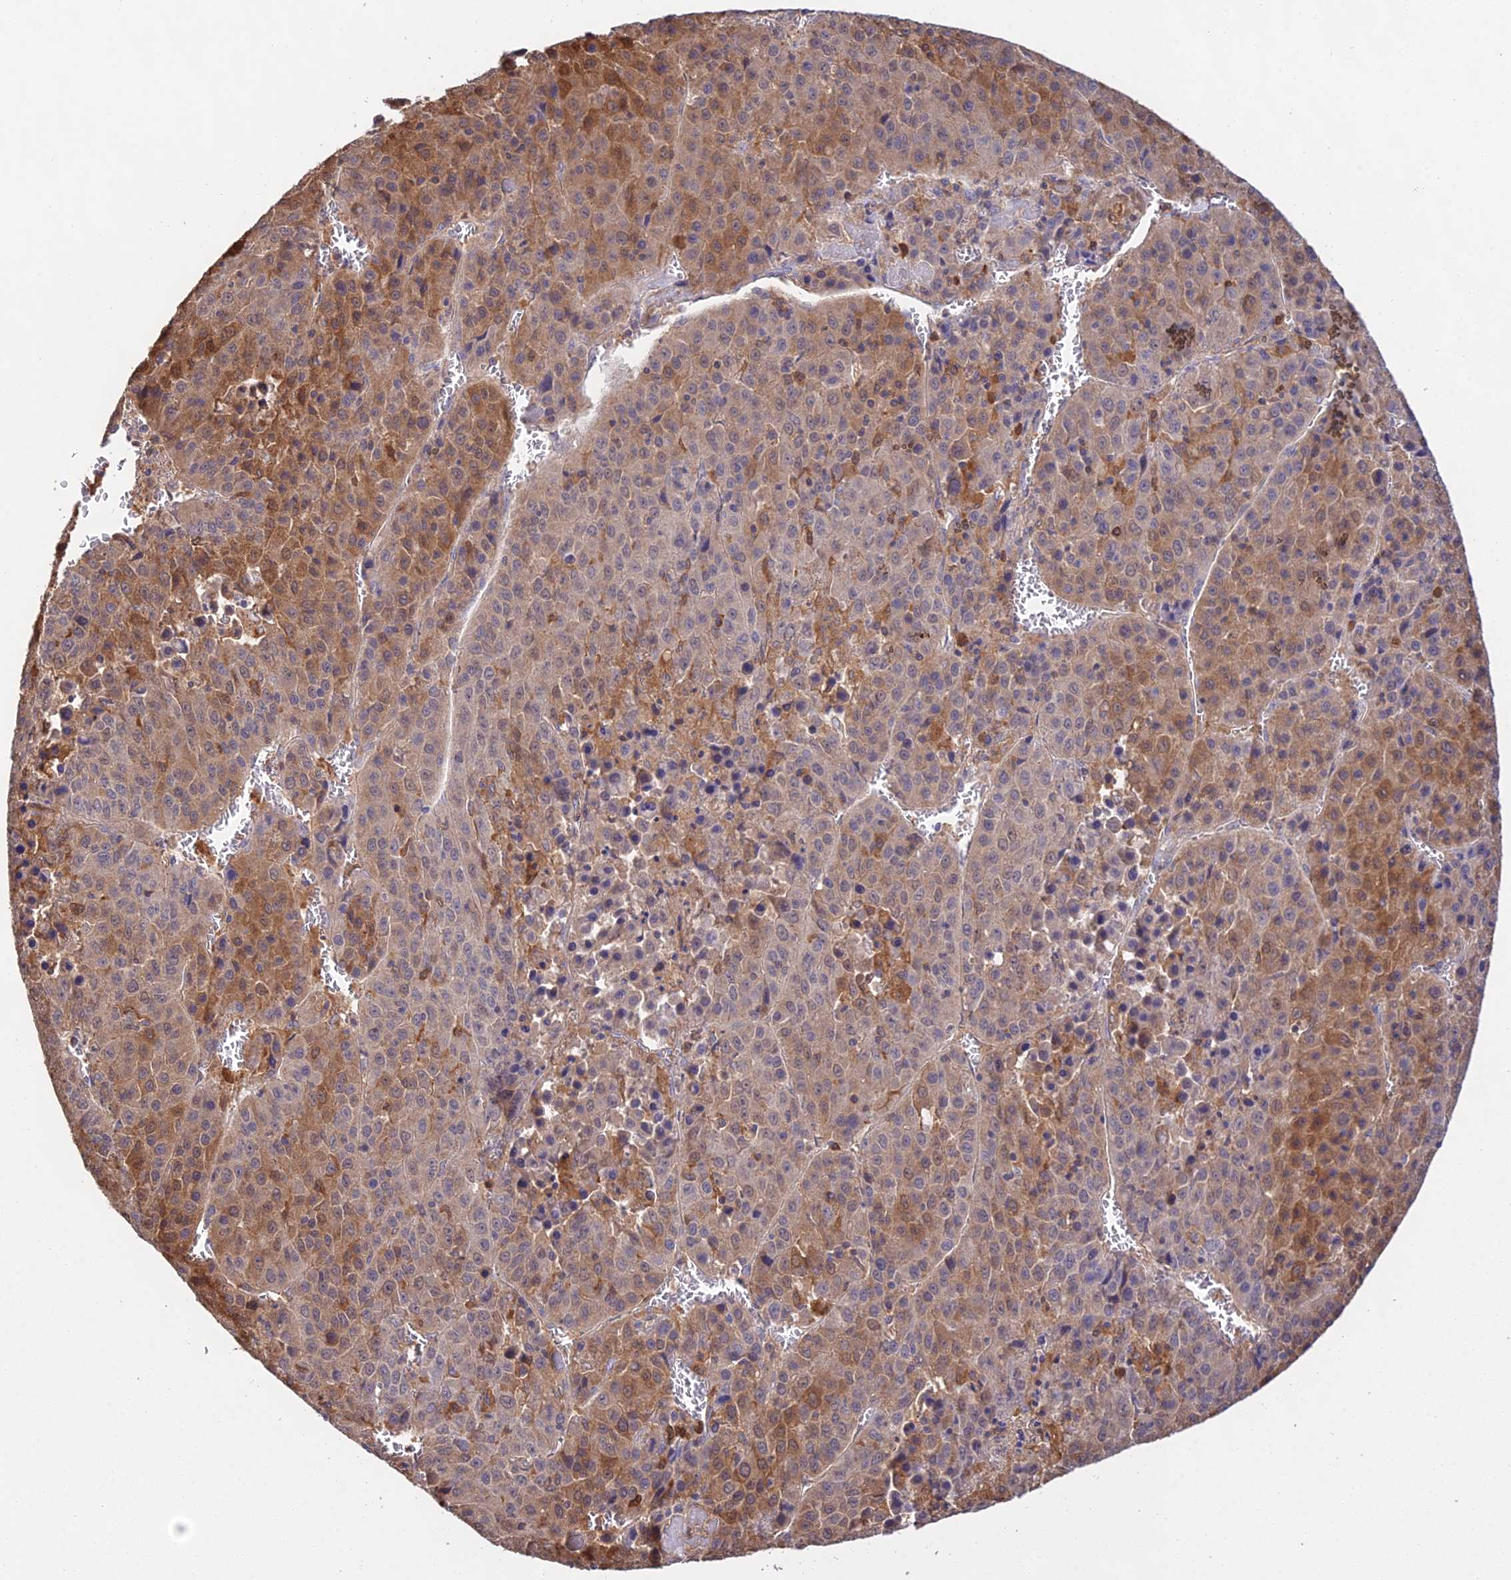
{"staining": {"intensity": "moderate", "quantity": ">75%", "location": "cytoplasmic/membranous"}, "tissue": "liver cancer", "cell_type": "Tumor cells", "image_type": "cancer", "snomed": [{"axis": "morphology", "description": "Carcinoma, Hepatocellular, NOS"}, {"axis": "topography", "description": "Liver"}], "caption": "Immunohistochemistry (IHC) (DAB) staining of liver hepatocellular carcinoma exhibits moderate cytoplasmic/membranous protein positivity in approximately >75% of tumor cells.", "gene": "FBP1", "patient": {"sex": "female", "age": 53}}